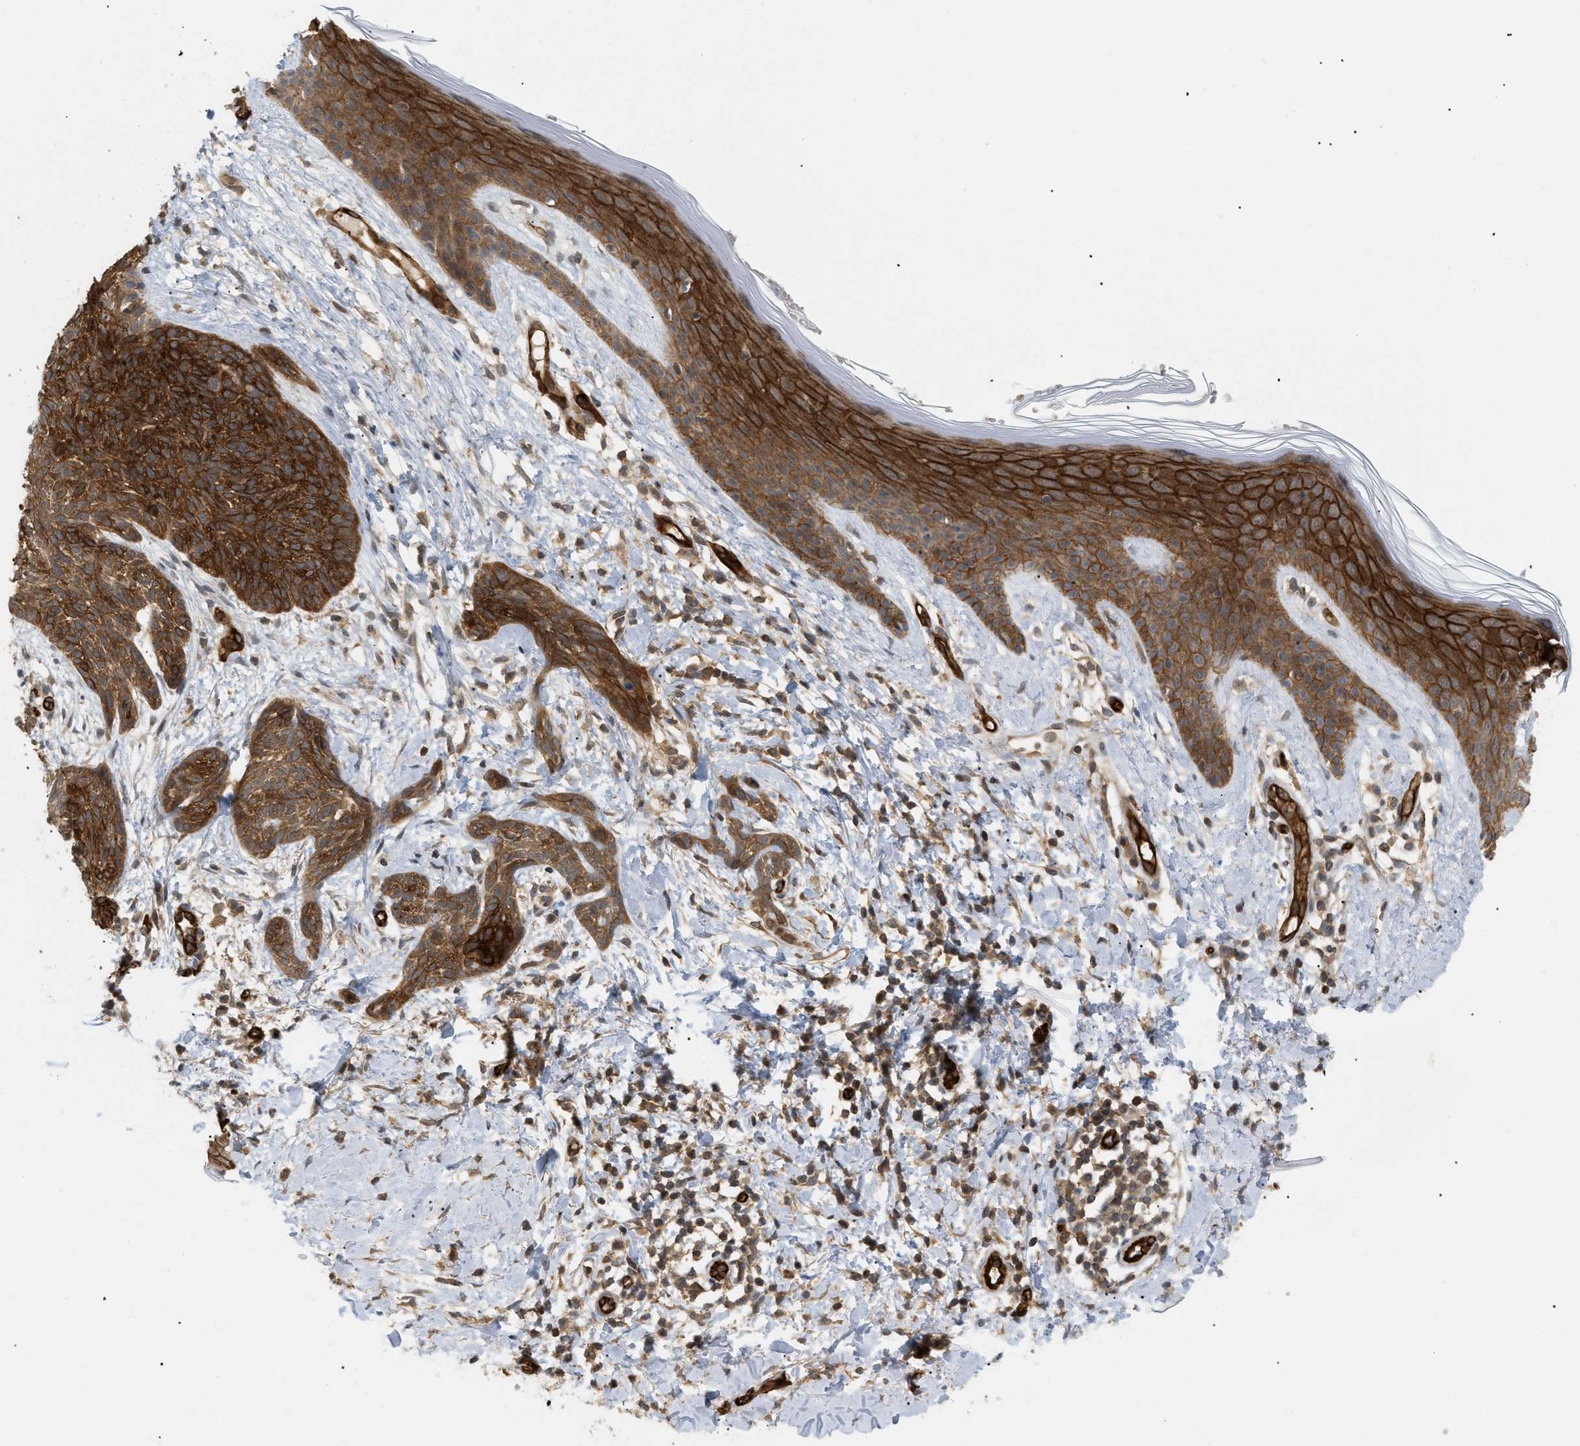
{"staining": {"intensity": "strong", "quantity": ">75%", "location": "cytoplasmic/membranous"}, "tissue": "skin cancer", "cell_type": "Tumor cells", "image_type": "cancer", "snomed": [{"axis": "morphology", "description": "Basal cell carcinoma"}, {"axis": "topography", "description": "Skin"}], "caption": "Immunohistochemistry of human skin cancer reveals high levels of strong cytoplasmic/membranous staining in about >75% of tumor cells. (brown staining indicates protein expression, while blue staining denotes nuclei).", "gene": "PALMD", "patient": {"sex": "female", "age": 59}}